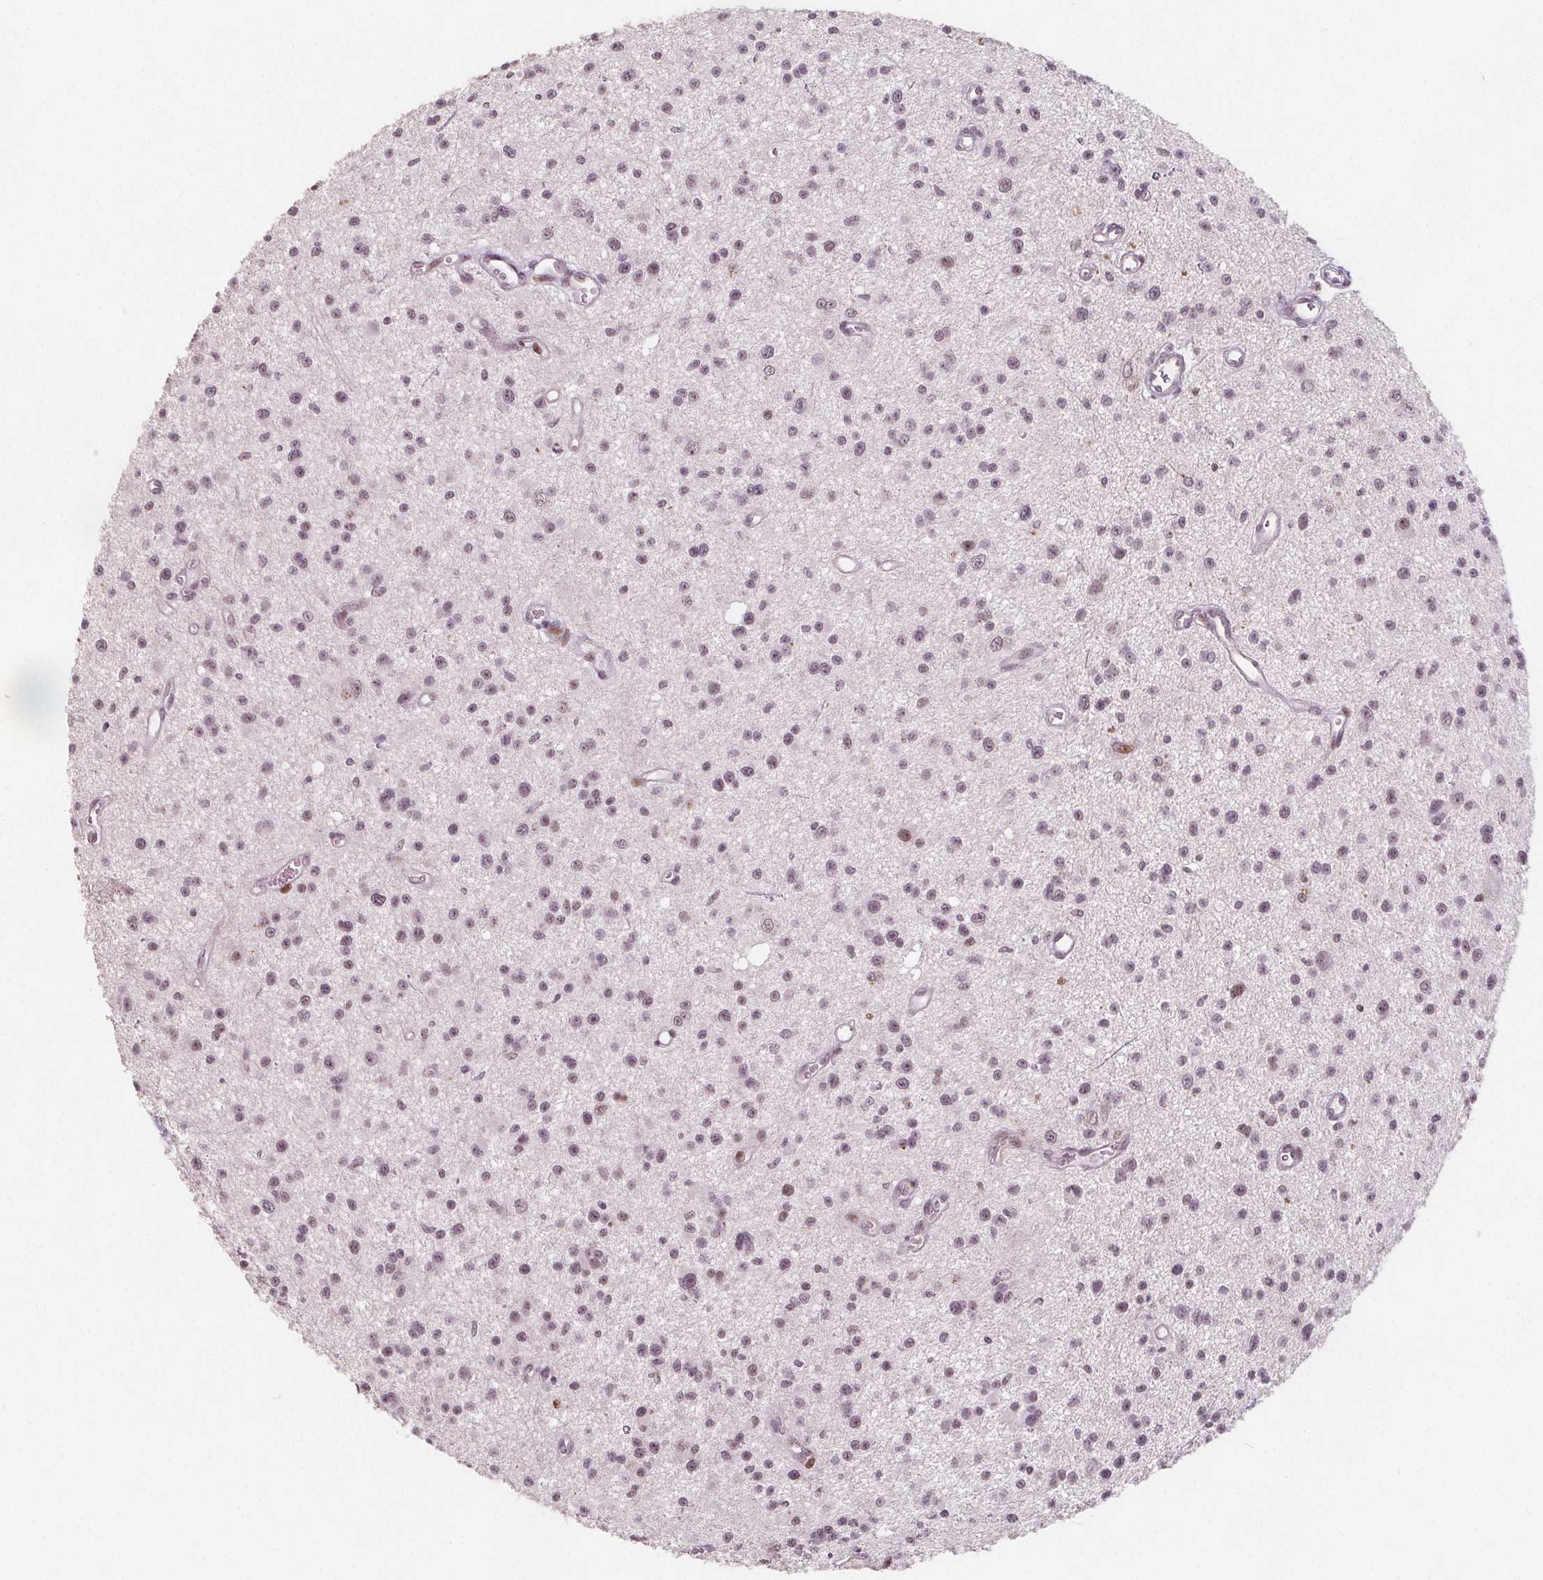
{"staining": {"intensity": "weak", "quantity": "25%-75%", "location": "nuclear"}, "tissue": "glioma", "cell_type": "Tumor cells", "image_type": "cancer", "snomed": [{"axis": "morphology", "description": "Glioma, malignant, Low grade"}, {"axis": "topography", "description": "Brain"}], "caption": "A high-resolution micrograph shows immunohistochemistry staining of glioma, which exhibits weak nuclear staining in approximately 25%-75% of tumor cells. Using DAB (brown) and hematoxylin (blue) stains, captured at high magnification using brightfield microscopy.", "gene": "TAF6L", "patient": {"sex": "male", "age": 43}}